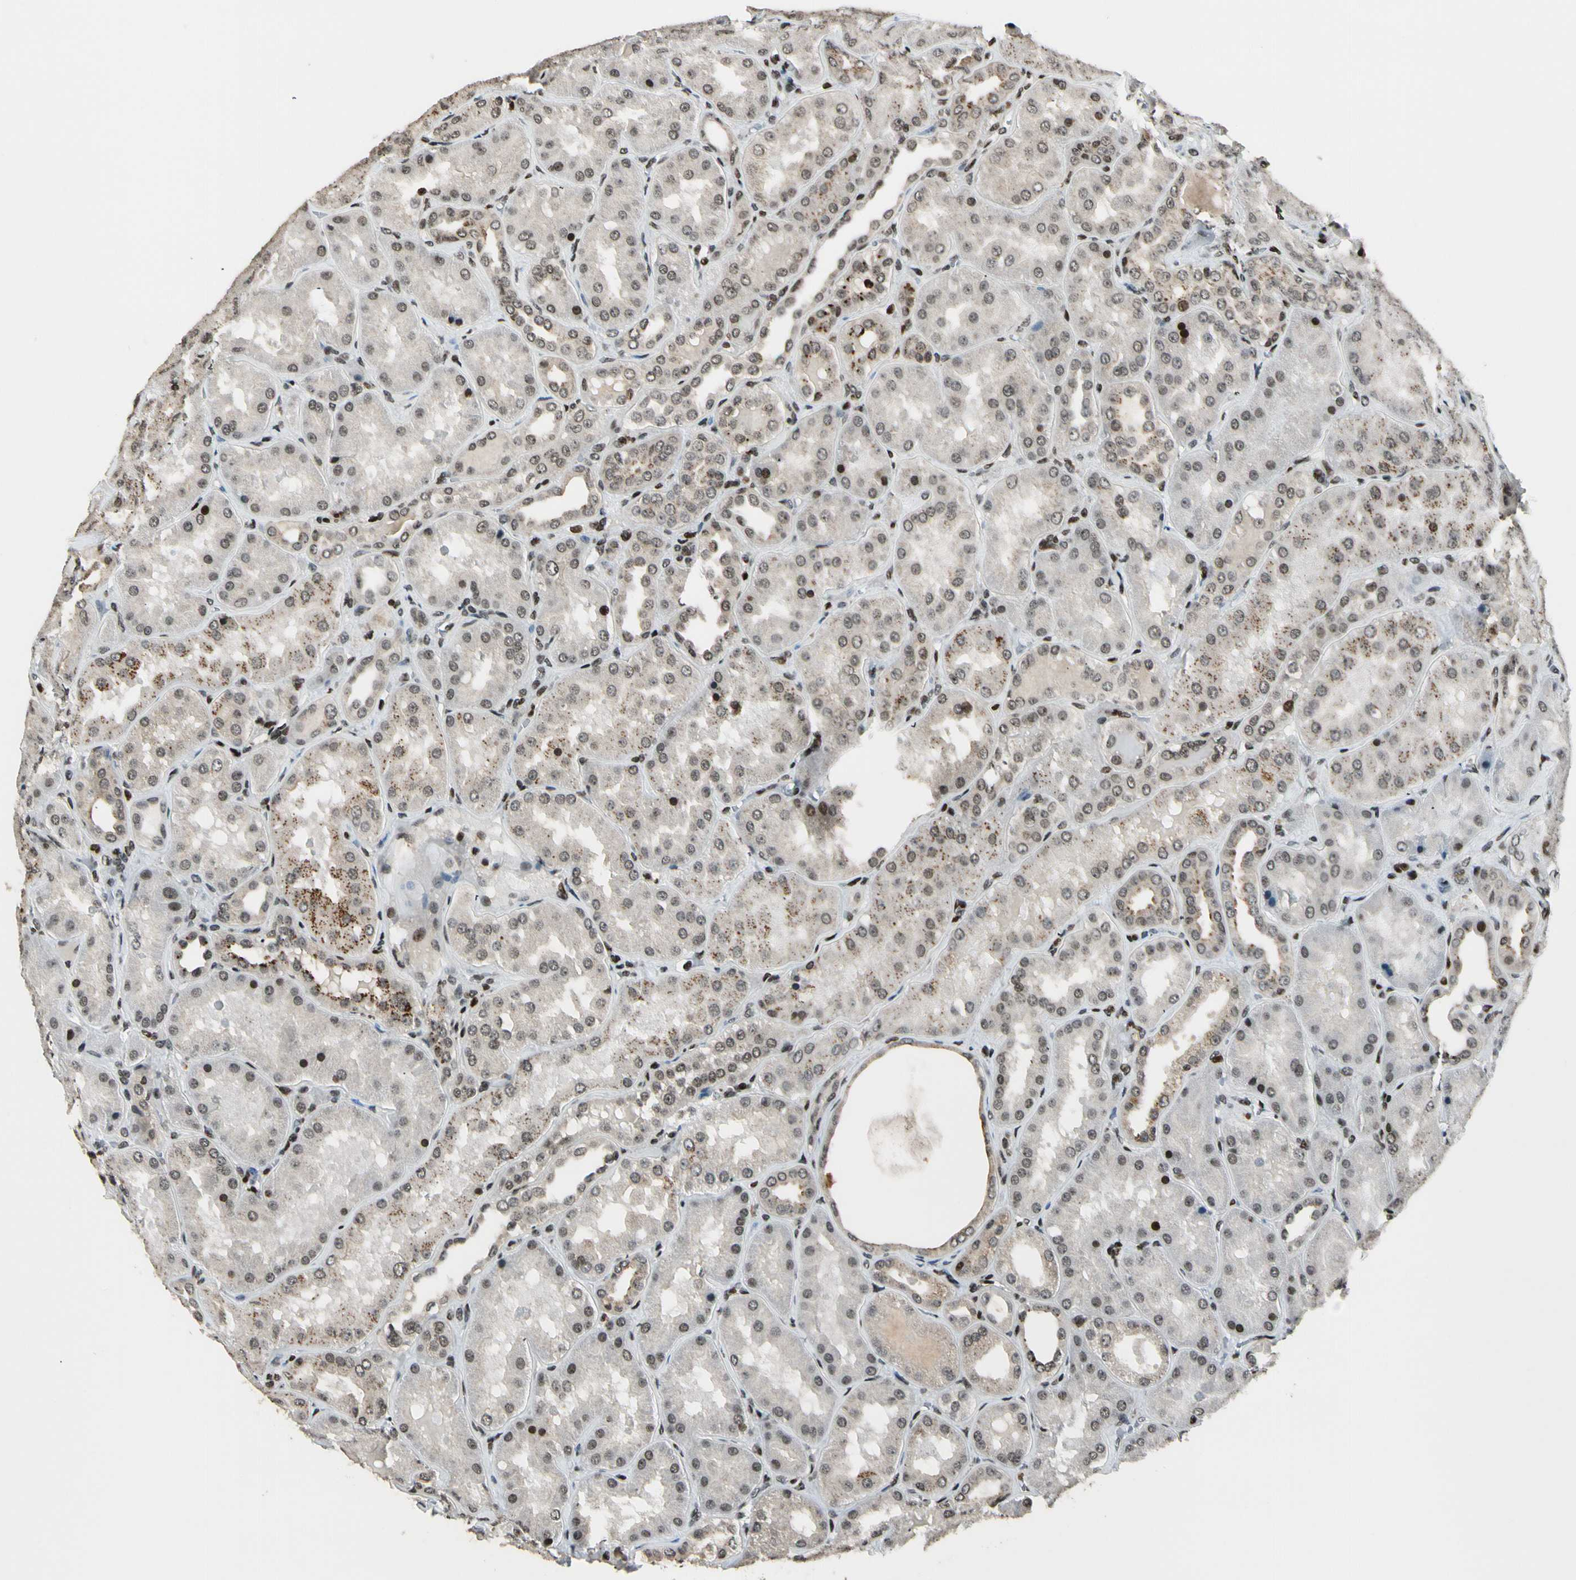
{"staining": {"intensity": "moderate", "quantity": "25%-75%", "location": "nuclear"}, "tissue": "kidney", "cell_type": "Cells in glomeruli", "image_type": "normal", "snomed": [{"axis": "morphology", "description": "Normal tissue, NOS"}, {"axis": "topography", "description": "Kidney"}], "caption": "Kidney stained with DAB (3,3'-diaminobenzidine) immunohistochemistry (IHC) demonstrates medium levels of moderate nuclear positivity in approximately 25%-75% of cells in glomeruli.", "gene": "TSHZ3", "patient": {"sex": "female", "age": 56}}